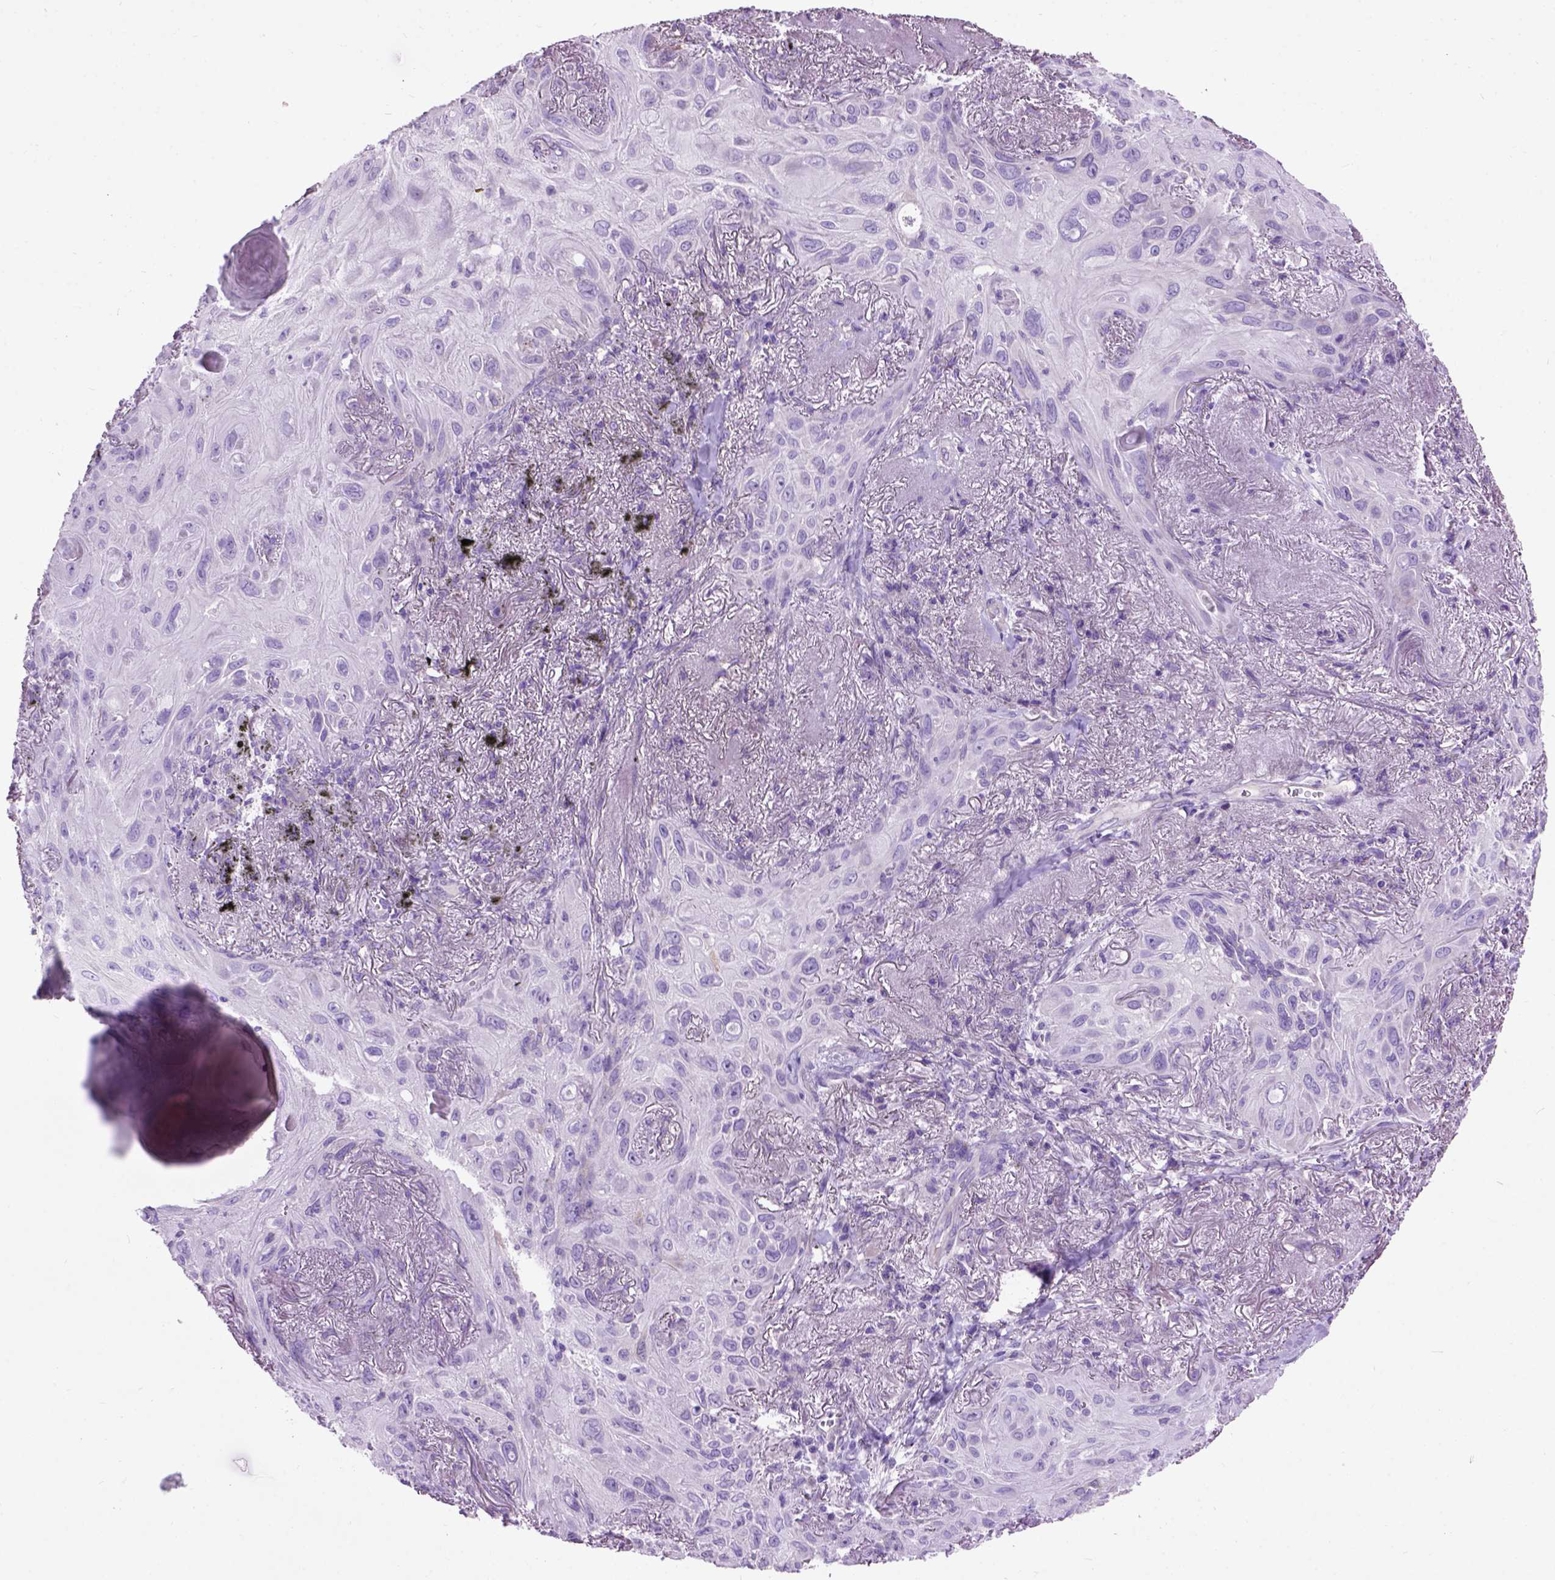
{"staining": {"intensity": "negative", "quantity": "none", "location": "none"}, "tissue": "lung cancer", "cell_type": "Tumor cells", "image_type": "cancer", "snomed": [{"axis": "morphology", "description": "Squamous cell carcinoma, NOS"}, {"axis": "topography", "description": "Lung"}], "caption": "Immunohistochemistry histopathology image of neoplastic tissue: lung cancer (squamous cell carcinoma) stained with DAB (3,3'-diaminobenzidine) reveals no significant protein expression in tumor cells. The staining was performed using DAB to visualize the protein expression in brown, while the nuclei were stained in blue with hematoxylin (Magnification: 20x).", "gene": "MAPT", "patient": {"sex": "male", "age": 79}}